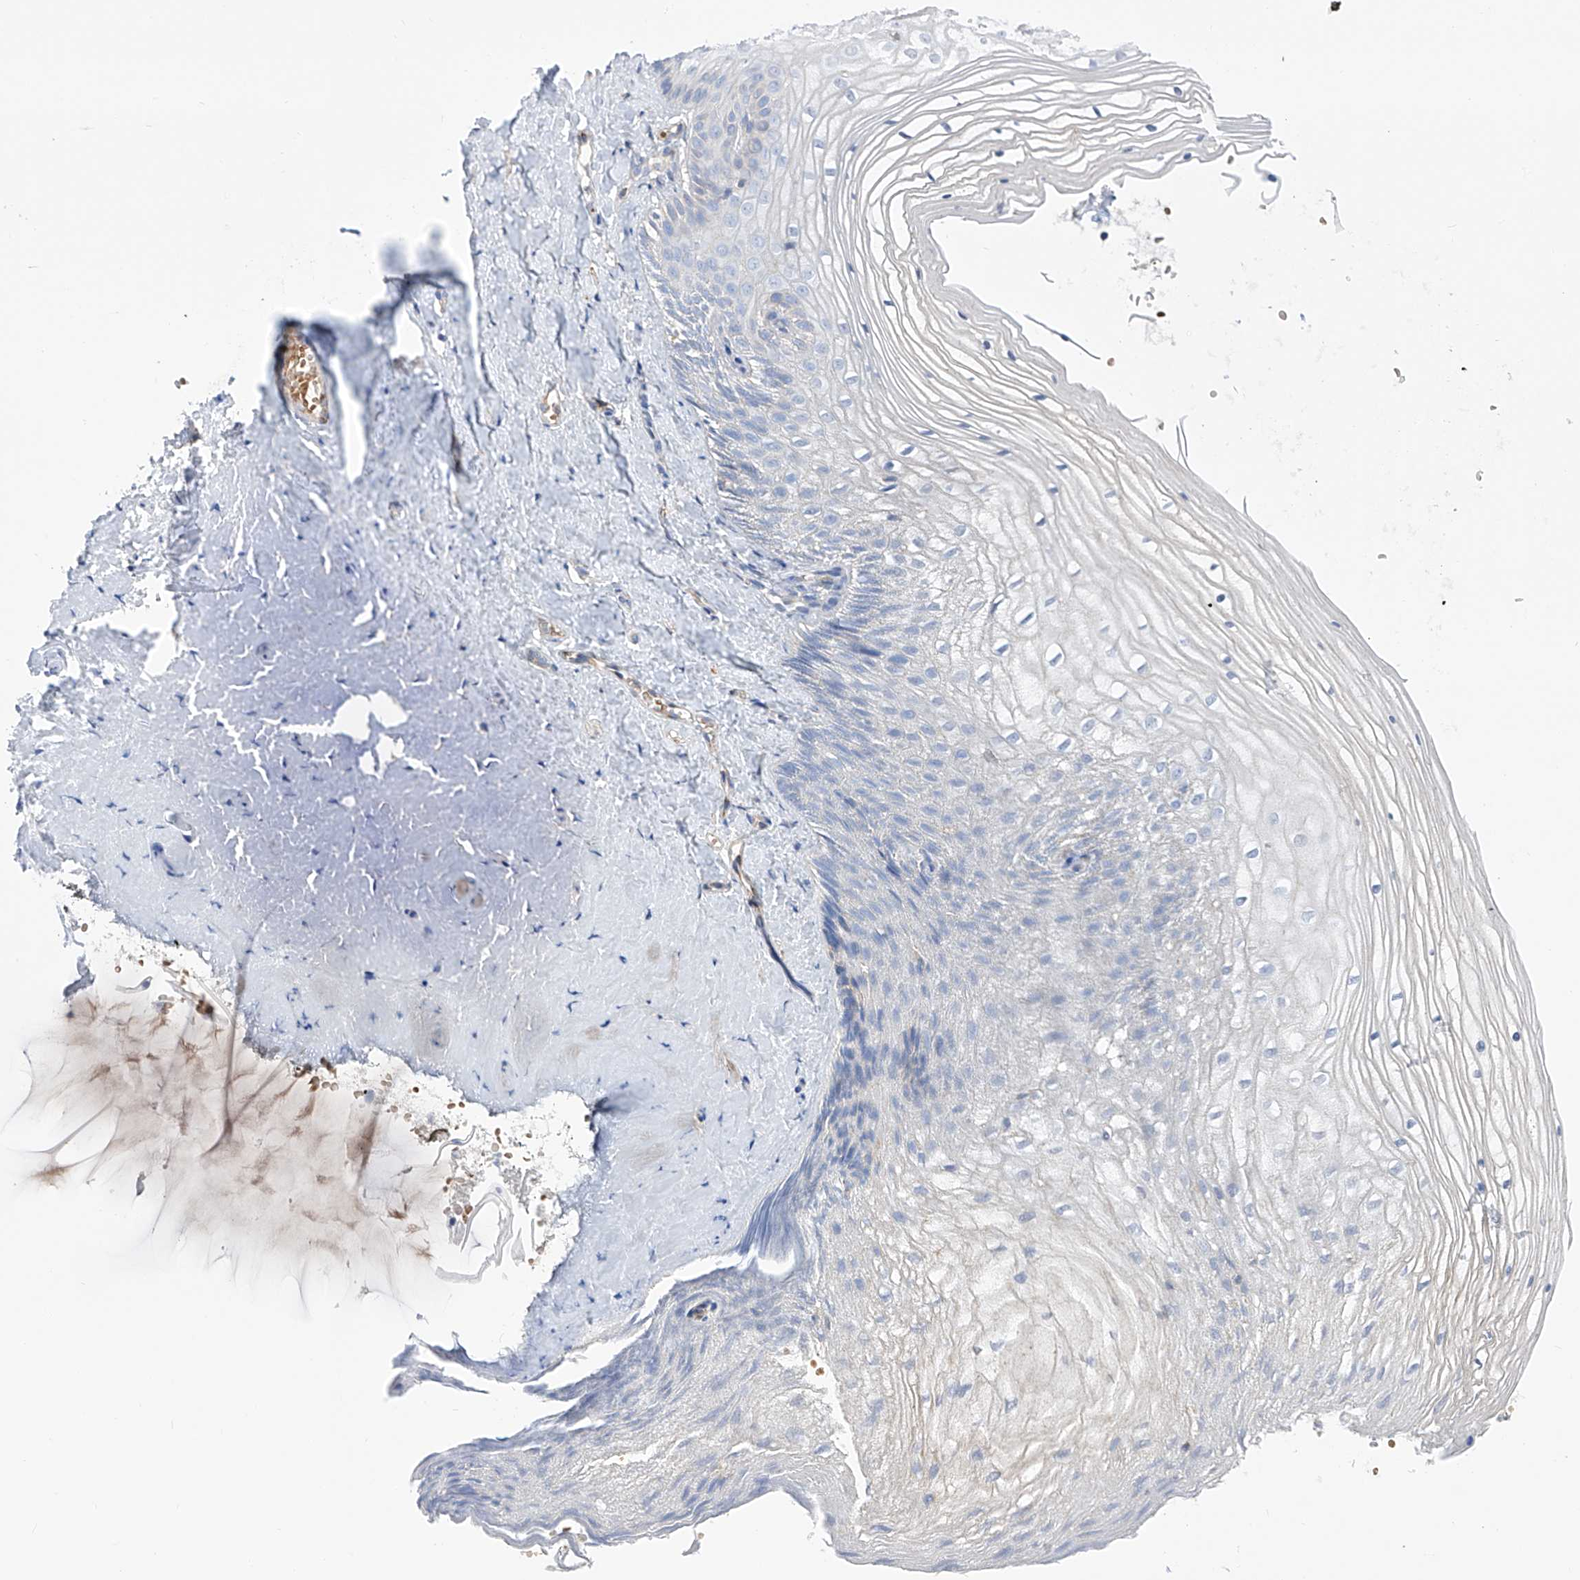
{"staining": {"intensity": "negative", "quantity": "none", "location": "none"}, "tissue": "vagina", "cell_type": "Squamous epithelial cells", "image_type": "normal", "snomed": [{"axis": "morphology", "description": "Normal tissue, NOS"}, {"axis": "topography", "description": "Vagina"}, {"axis": "topography", "description": "Cervix"}], "caption": "Immunohistochemical staining of benign human vagina demonstrates no significant expression in squamous epithelial cells. (Brightfield microscopy of DAB (3,3'-diaminobenzidine) IHC at high magnification).", "gene": "NFATC4", "patient": {"sex": "female", "age": 40}}